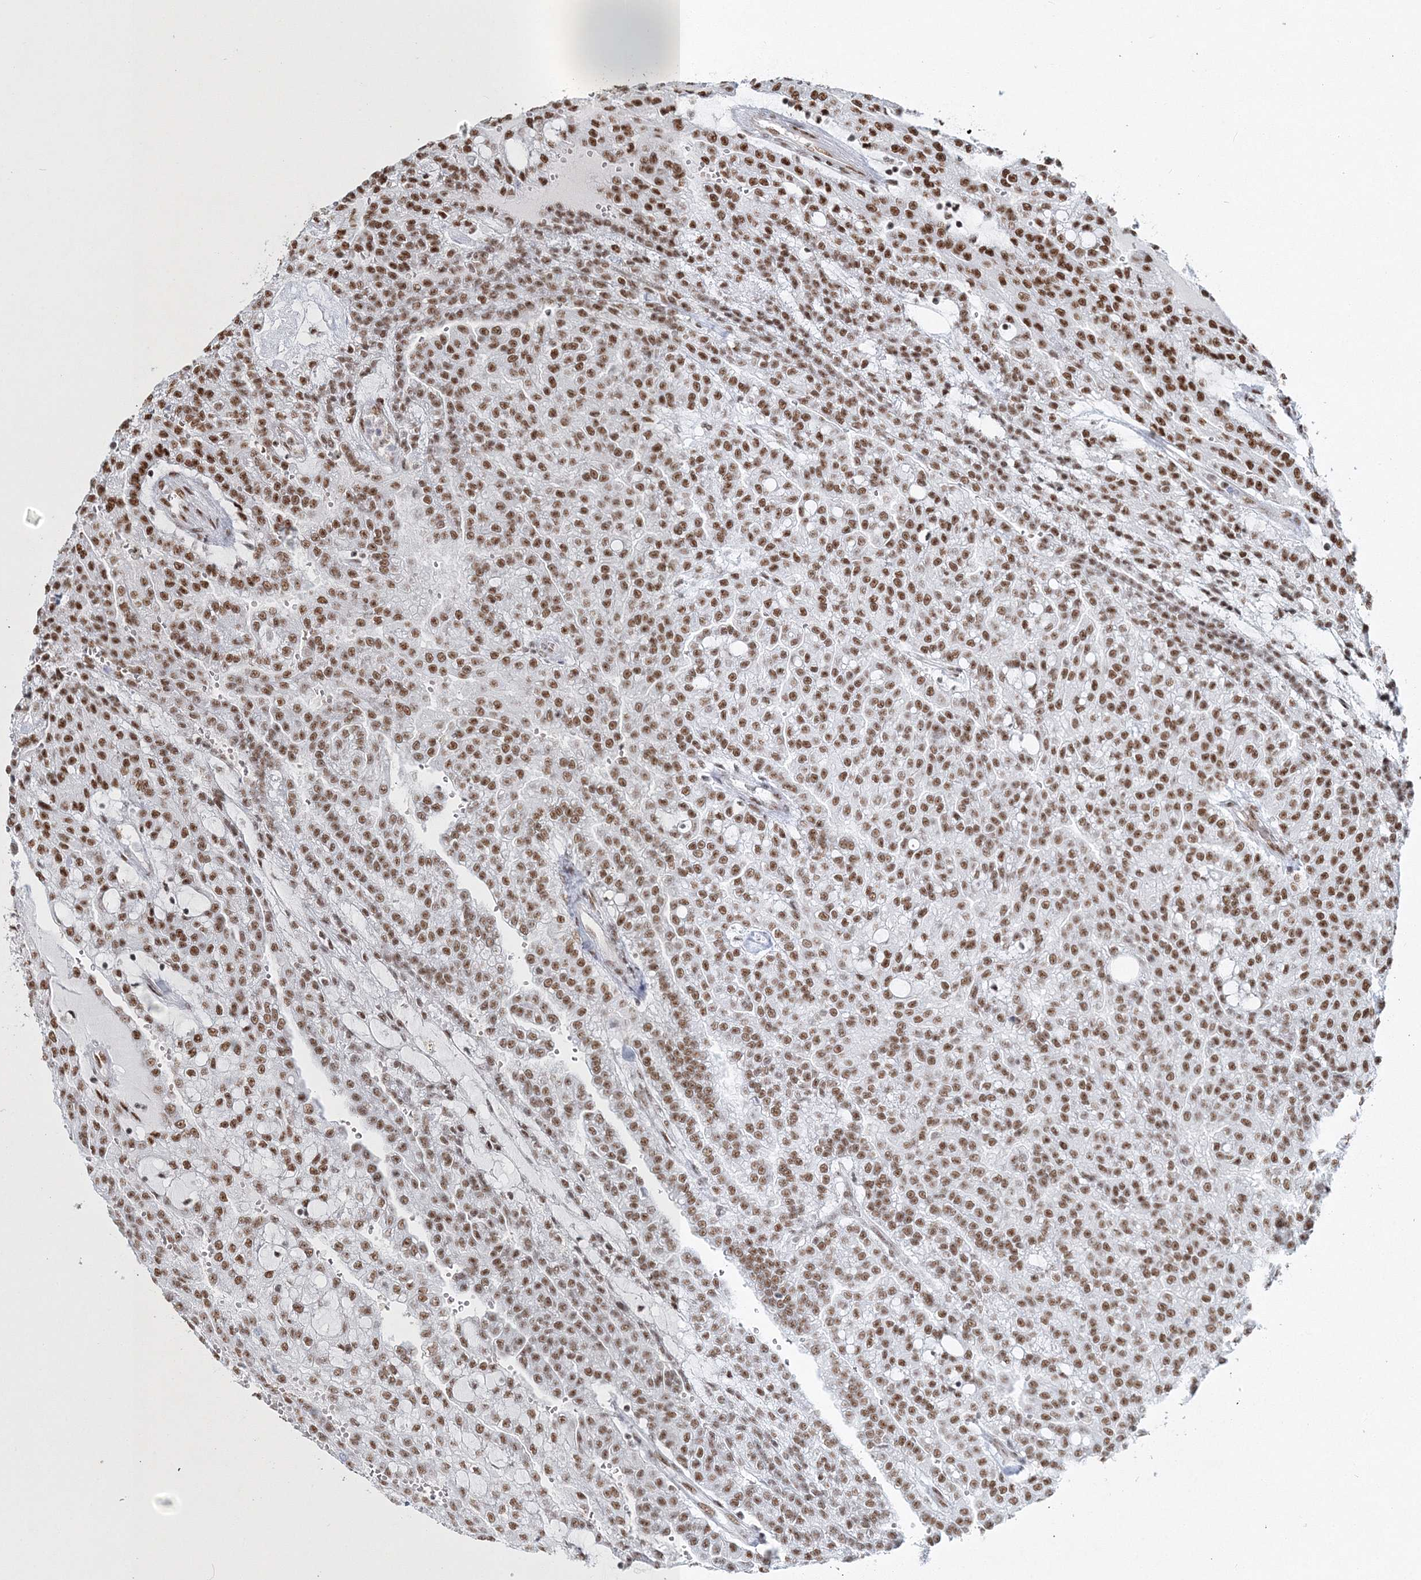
{"staining": {"intensity": "moderate", "quantity": ">75%", "location": "nuclear"}, "tissue": "renal cancer", "cell_type": "Tumor cells", "image_type": "cancer", "snomed": [{"axis": "morphology", "description": "Adenocarcinoma, NOS"}, {"axis": "topography", "description": "Kidney"}], "caption": "A brown stain shows moderate nuclear expression of a protein in human adenocarcinoma (renal) tumor cells.", "gene": "QRICH1", "patient": {"sex": "male", "age": 63}}